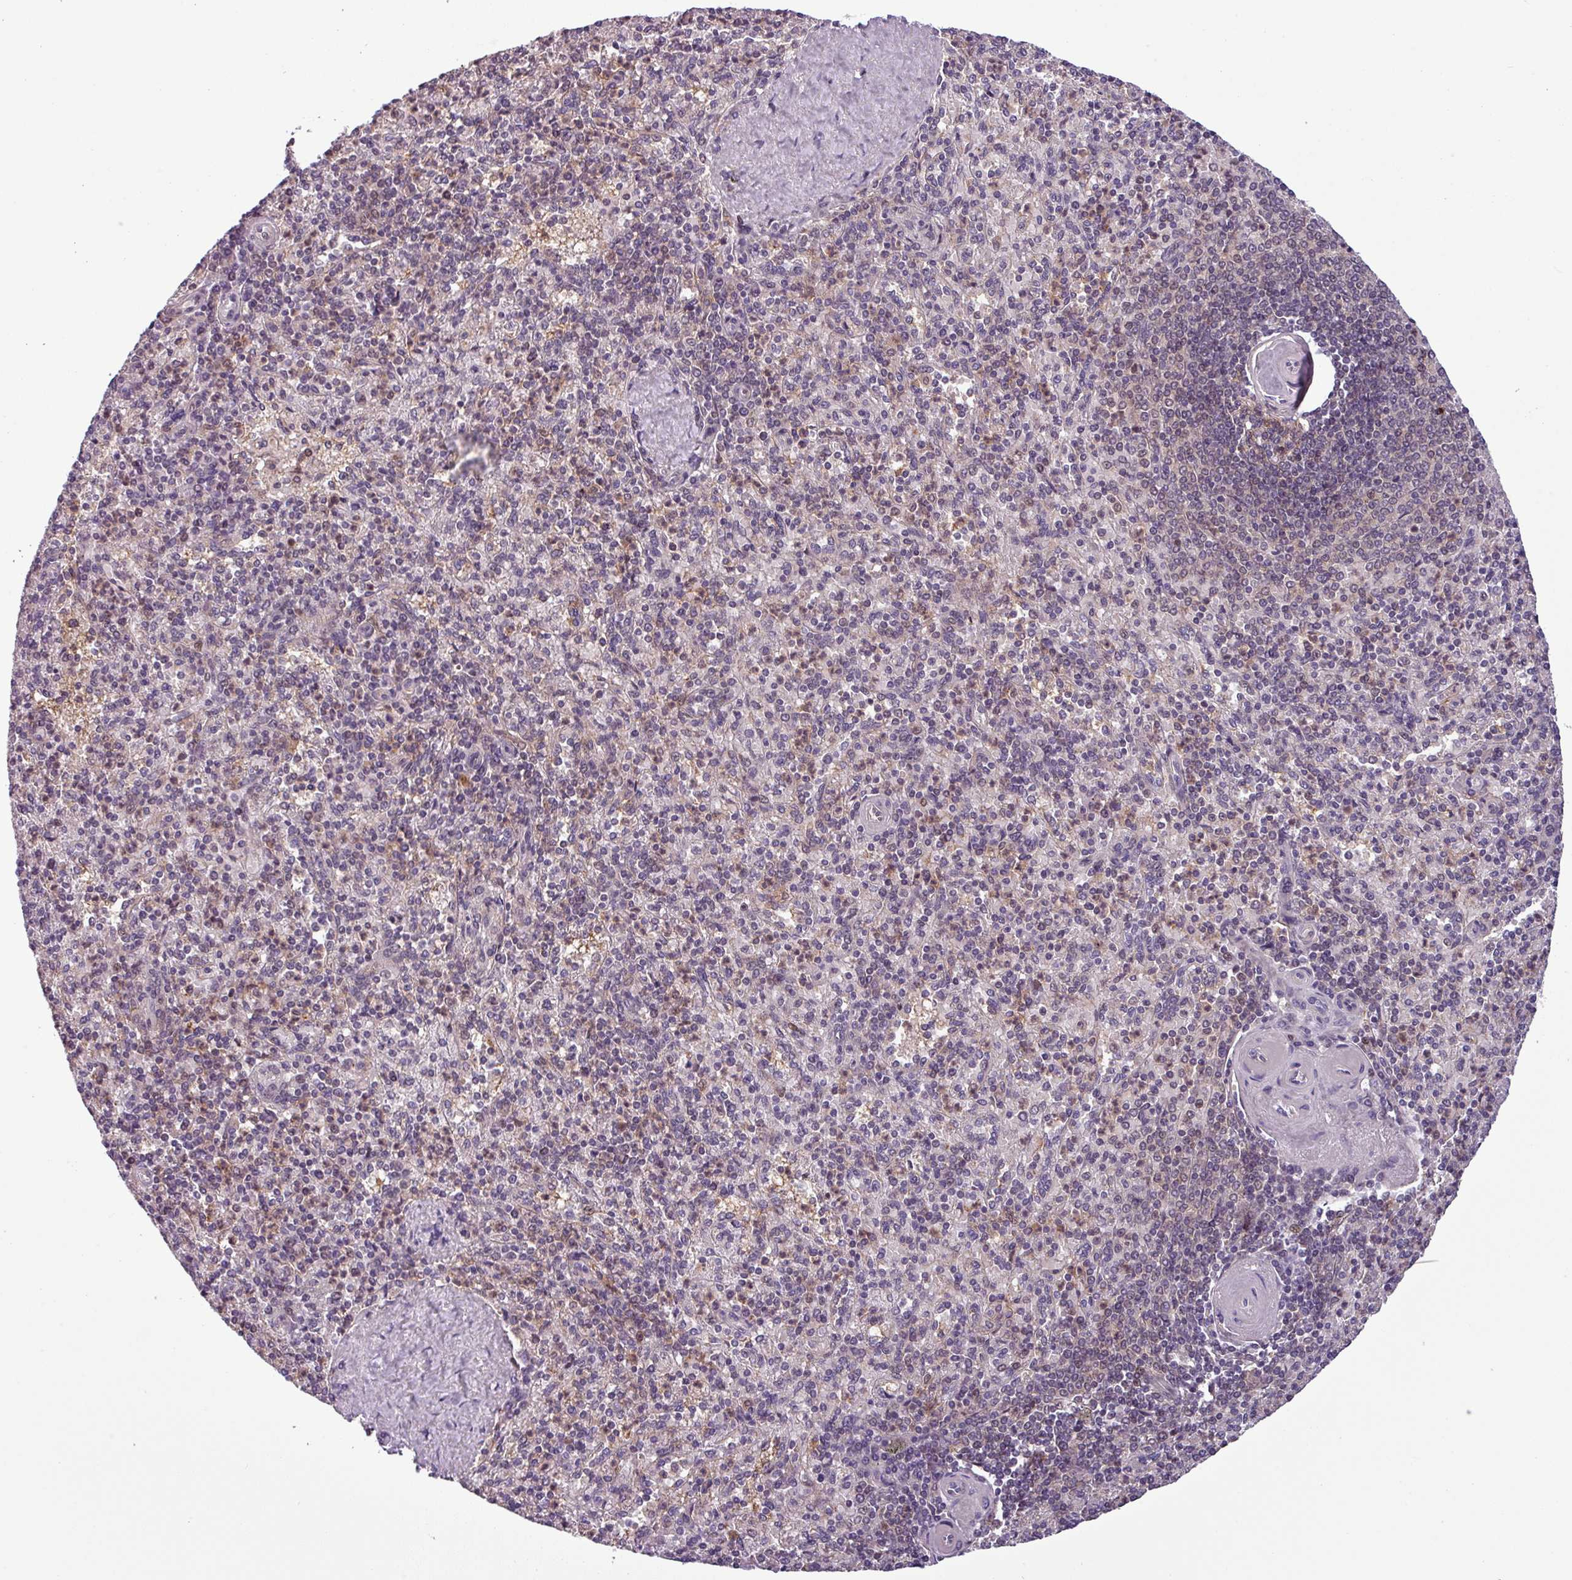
{"staining": {"intensity": "weak", "quantity": "<25%", "location": "cytoplasmic/membranous"}, "tissue": "spleen", "cell_type": "Cells in red pulp", "image_type": "normal", "snomed": [{"axis": "morphology", "description": "Normal tissue, NOS"}, {"axis": "topography", "description": "Spleen"}], "caption": "High magnification brightfield microscopy of normal spleen stained with DAB (brown) and counterstained with hematoxylin (blue): cells in red pulp show no significant staining.", "gene": "NPFFR1", "patient": {"sex": "male", "age": 82}}